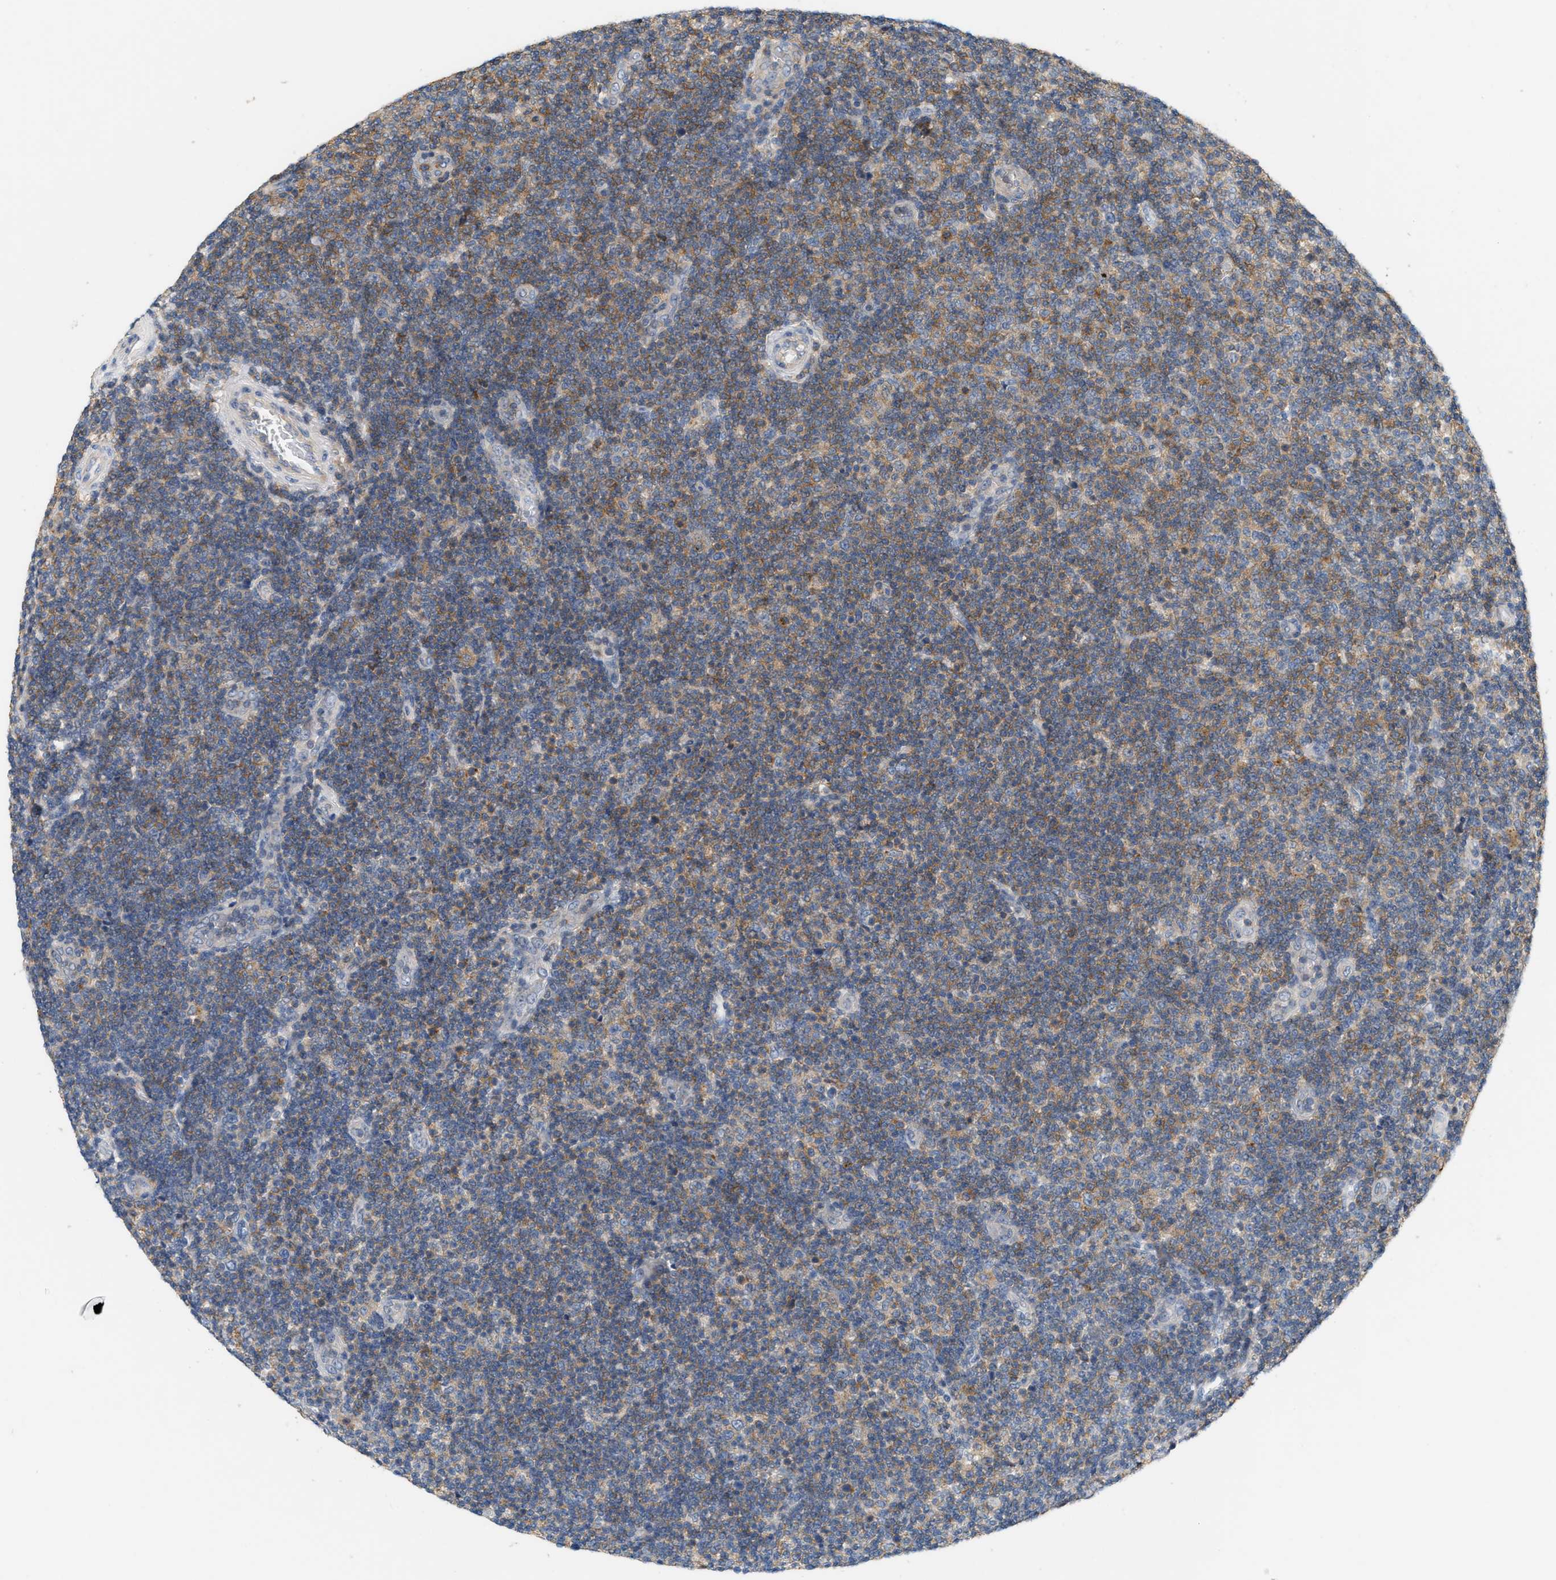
{"staining": {"intensity": "moderate", "quantity": "25%-75%", "location": "cytoplasmic/membranous"}, "tissue": "lymphoma", "cell_type": "Tumor cells", "image_type": "cancer", "snomed": [{"axis": "morphology", "description": "Malignant lymphoma, non-Hodgkin's type, Low grade"}, {"axis": "topography", "description": "Lymph node"}], "caption": "Immunohistochemical staining of lymphoma exhibits medium levels of moderate cytoplasmic/membranous protein expression in about 25%-75% of tumor cells.", "gene": "DBNL", "patient": {"sex": "male", "age": 83}}